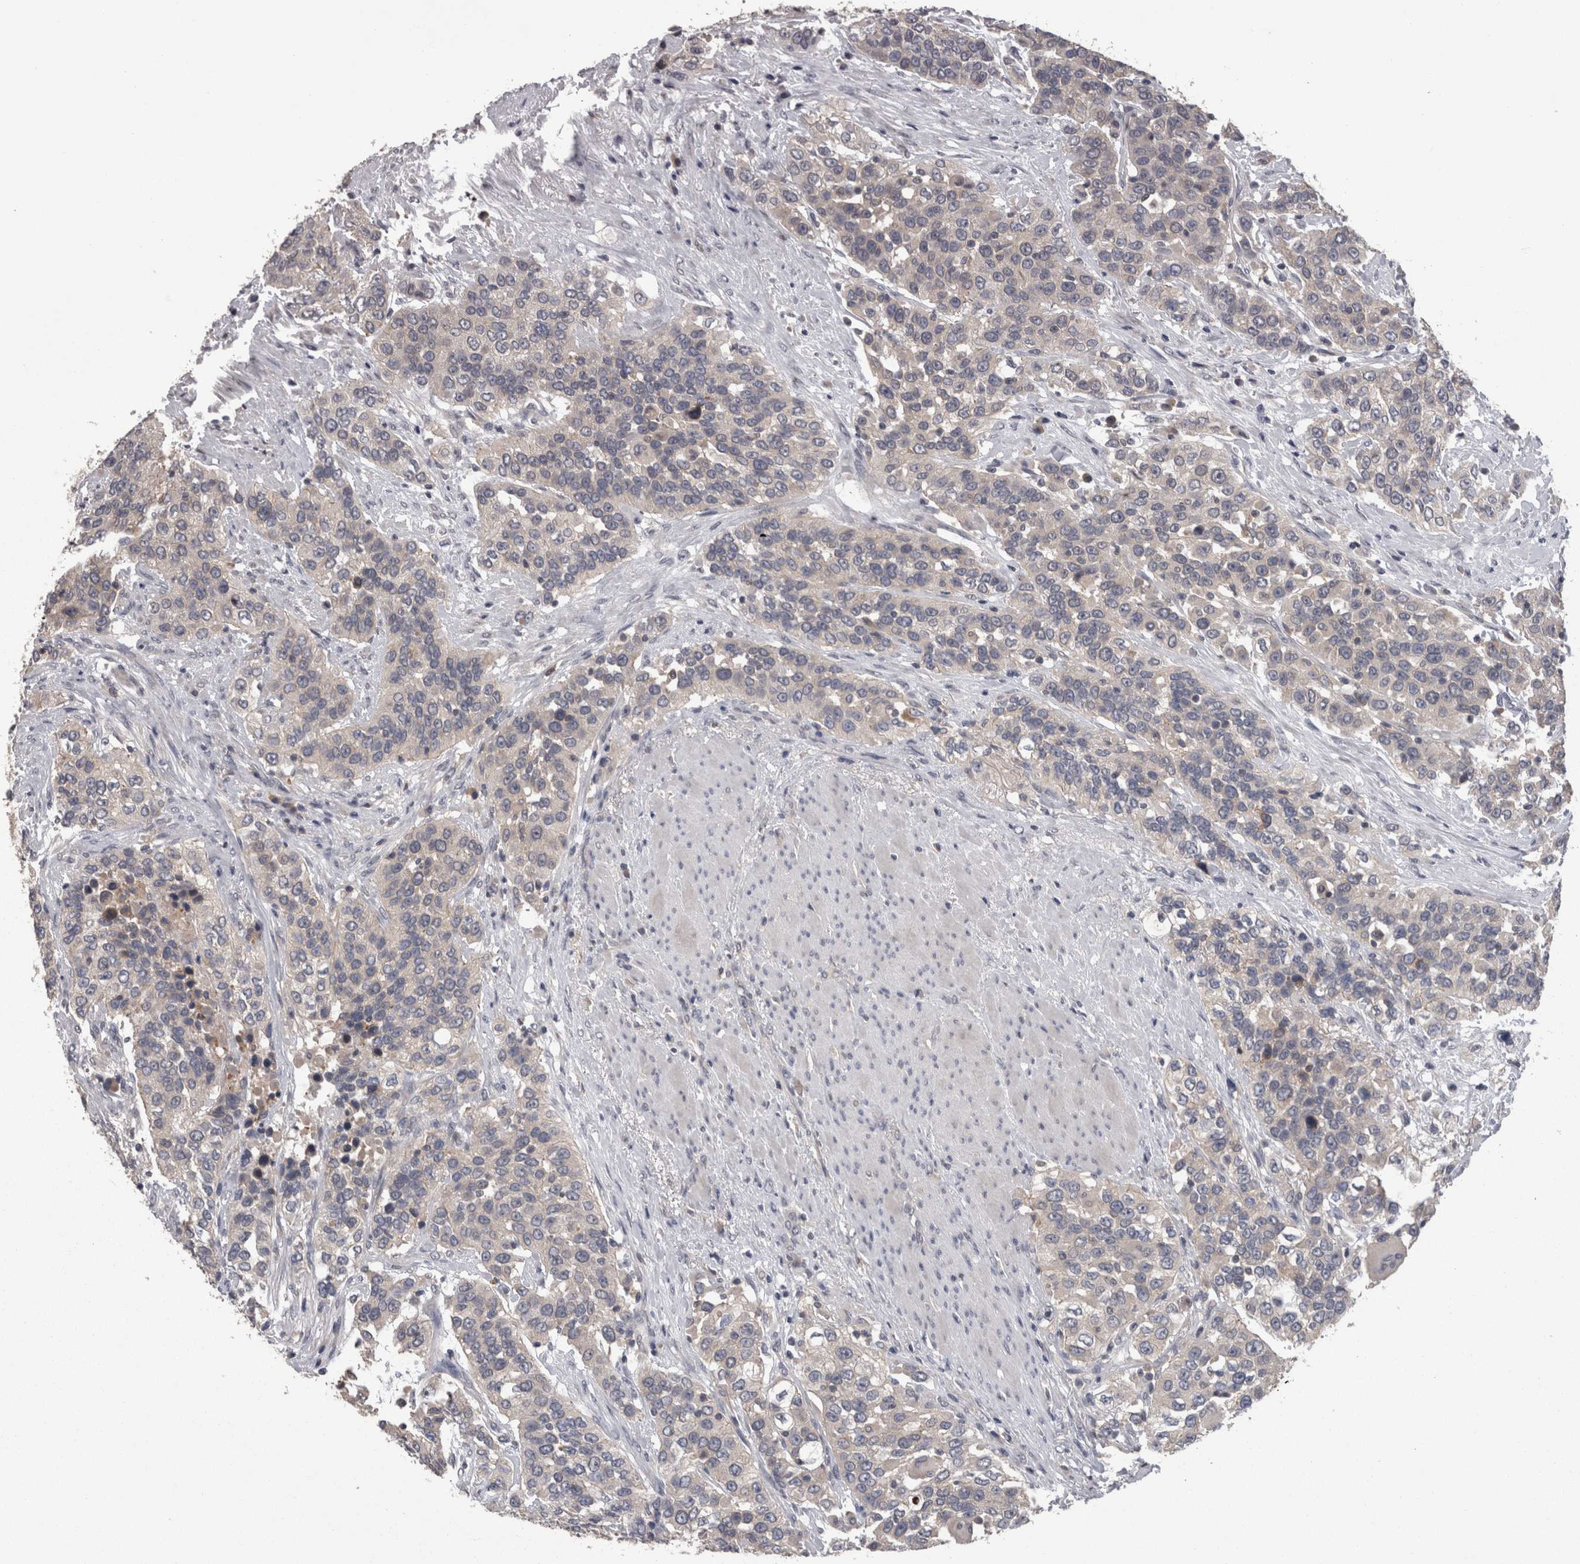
{"staining": {"intensity": "negative", "quantity": "none", "location": "none"}, "tissue": "urothelial cancer", "cell_type": "Tumor cells", "image_type": "cancer", "snomed": [{"axis": "morphology", "description": "Urothelial carcinoma, High grade"}, {"axis": "topography", "description": "Urinary bladder"}], "caption": "A high-resolution histopathology image shows immunohistochemistry staining of urothelial cancer, which shows no significant expression in tumor cells.", "gene": "PON3", "patient": {"sex": "female", "age": 80}}